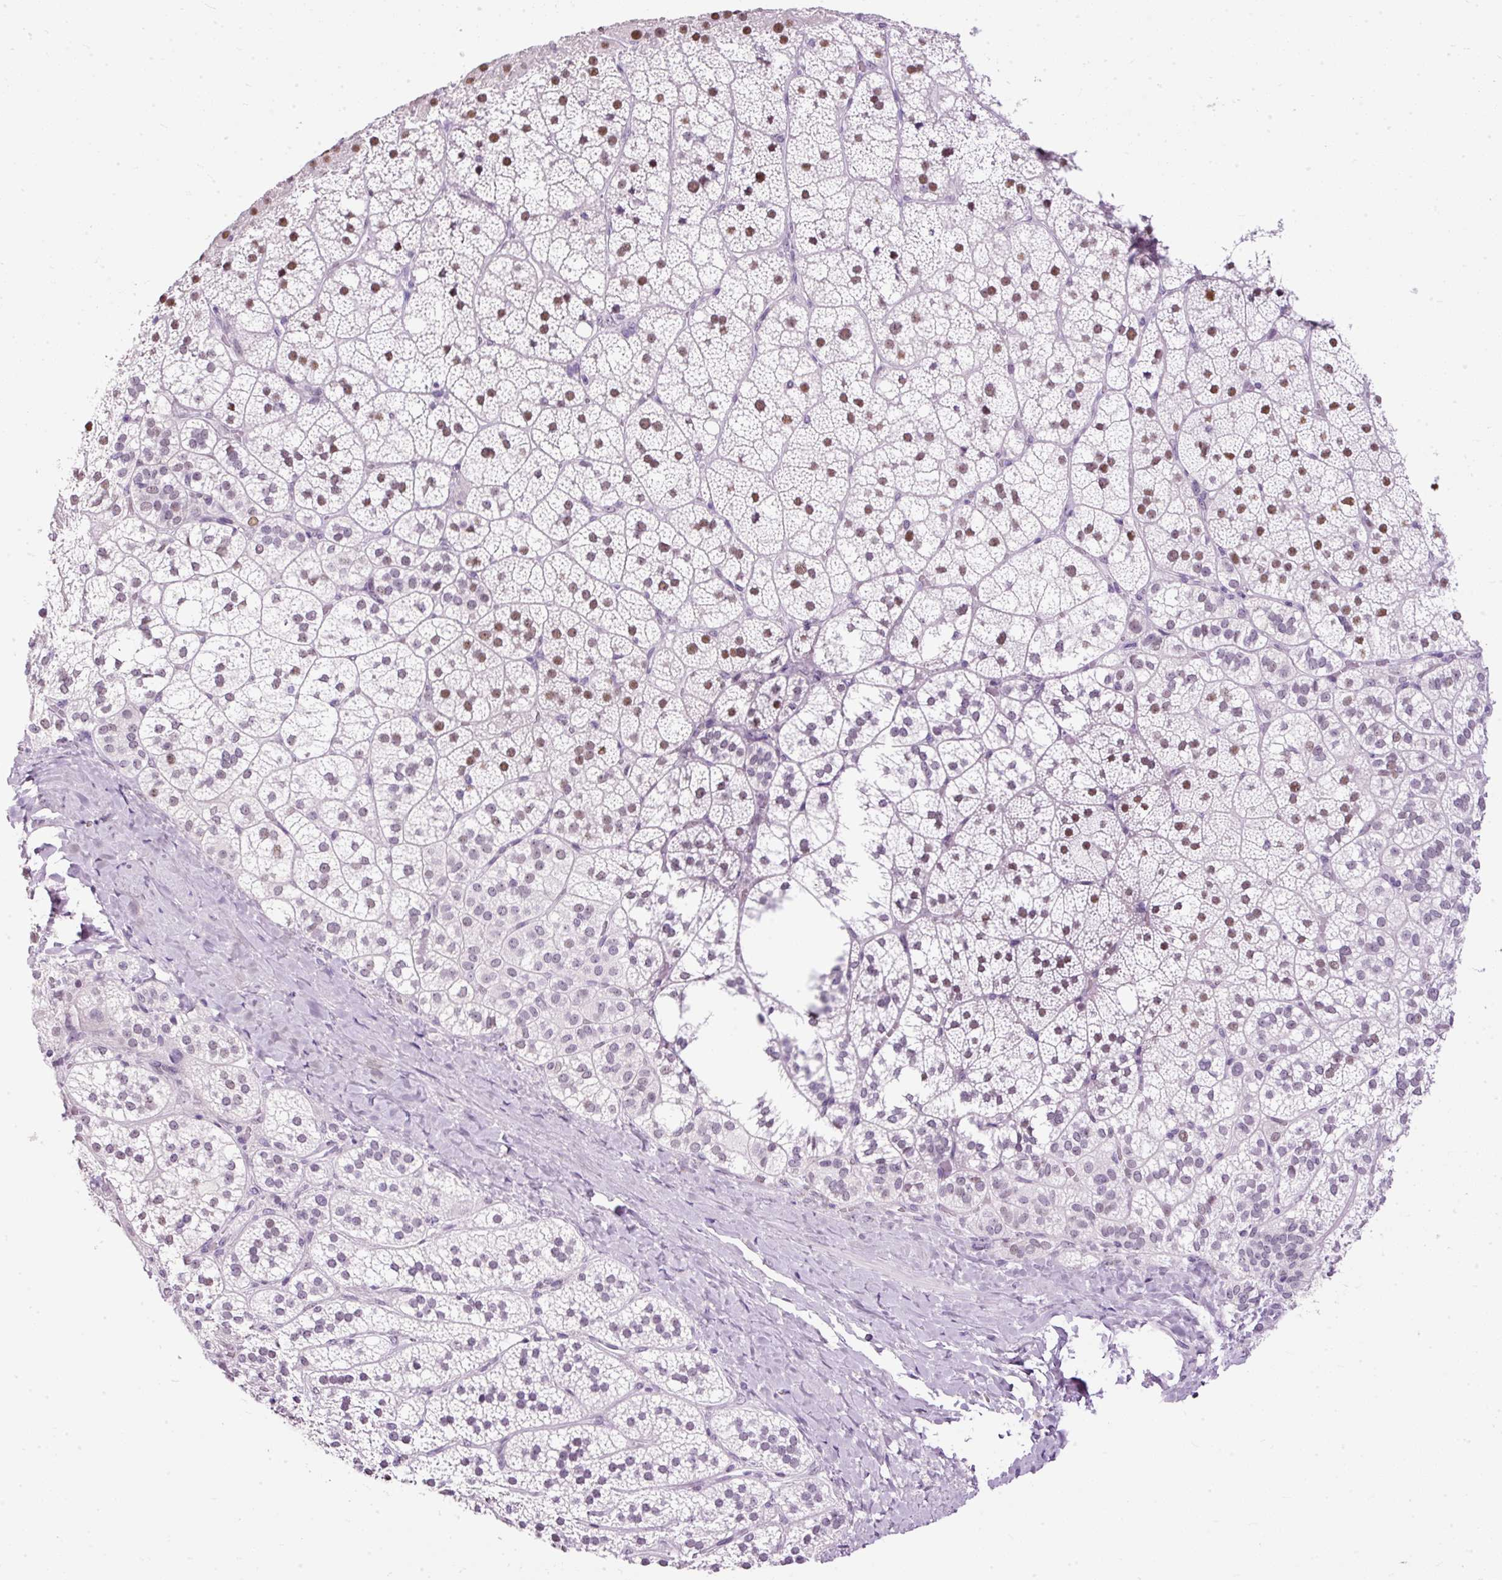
{"staining": {"intensity": "moderate", "quantity": "25%-75%", "location": "nuclear"}, "tissue": "adrenal gland", "cell_type": "Glandular cells", "image_type": "normal", "snomed": [{"axis": "morphology", "description": "Normal tissue, NOS"}, {"axis": "topography", "description": "Adrenal gland"}], "caption": "IHC of normal adrenal gland exhibits medium levels of moderate nuclear expression in approximately 25%-75% of glandular cells.", "gene": "PDE6B", "patient": {"sex": "male", "age": 53}}